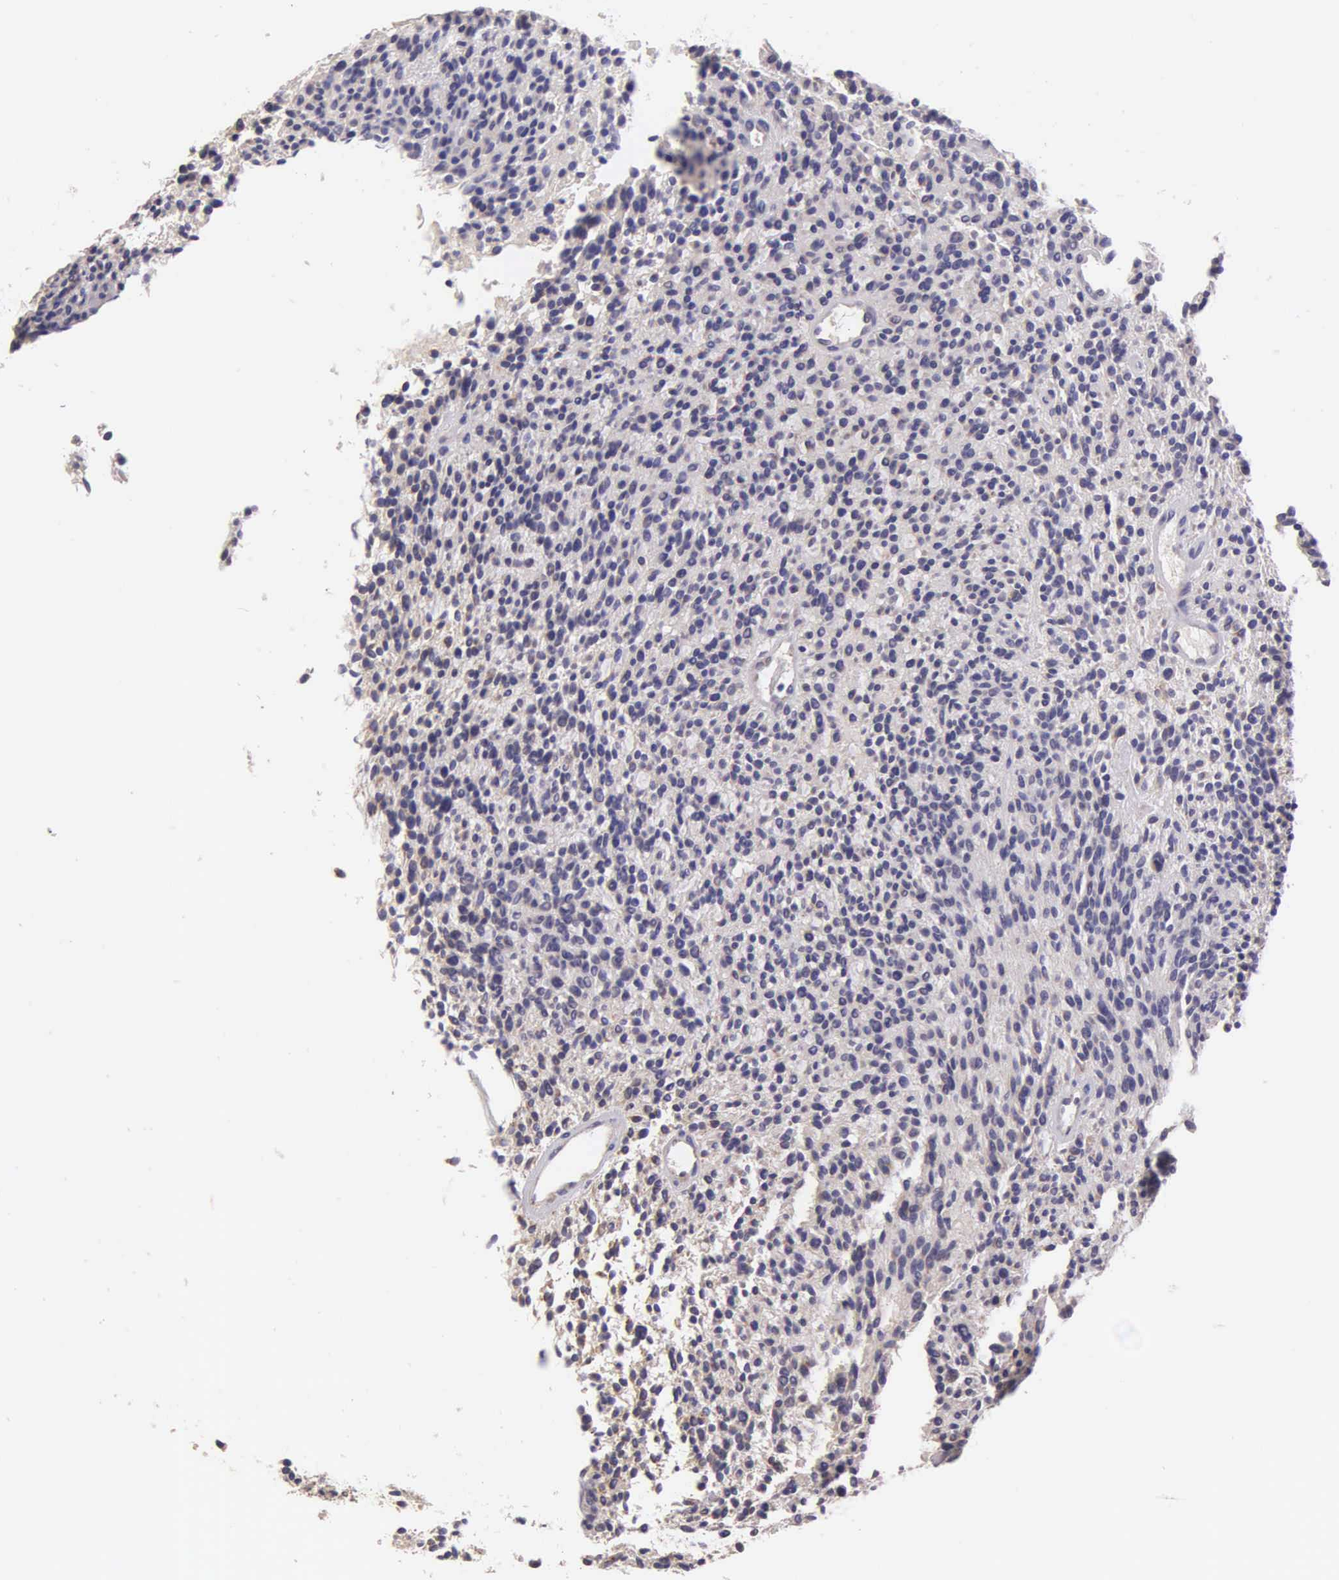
{"staining": {"intensity": "negative", "quantity": "none", "location": "none"}, "tissue": "glioma", "cell_type": "Tumor cells", "image_type": "cancer", "snomed": [{"axis": "morphology", "description": "Glioma, malignant, High grade"}, {"axis": "topography", "description": "Brain"}], "caption": "High power microscopy photomicrograph of an immunohistochemistry micrograph of glioma, revealing no significant staining in tumor cells. Nuclei are stained in blue.", "gene": "ESR1", "patient": {"sex": "female", "age": 13}}